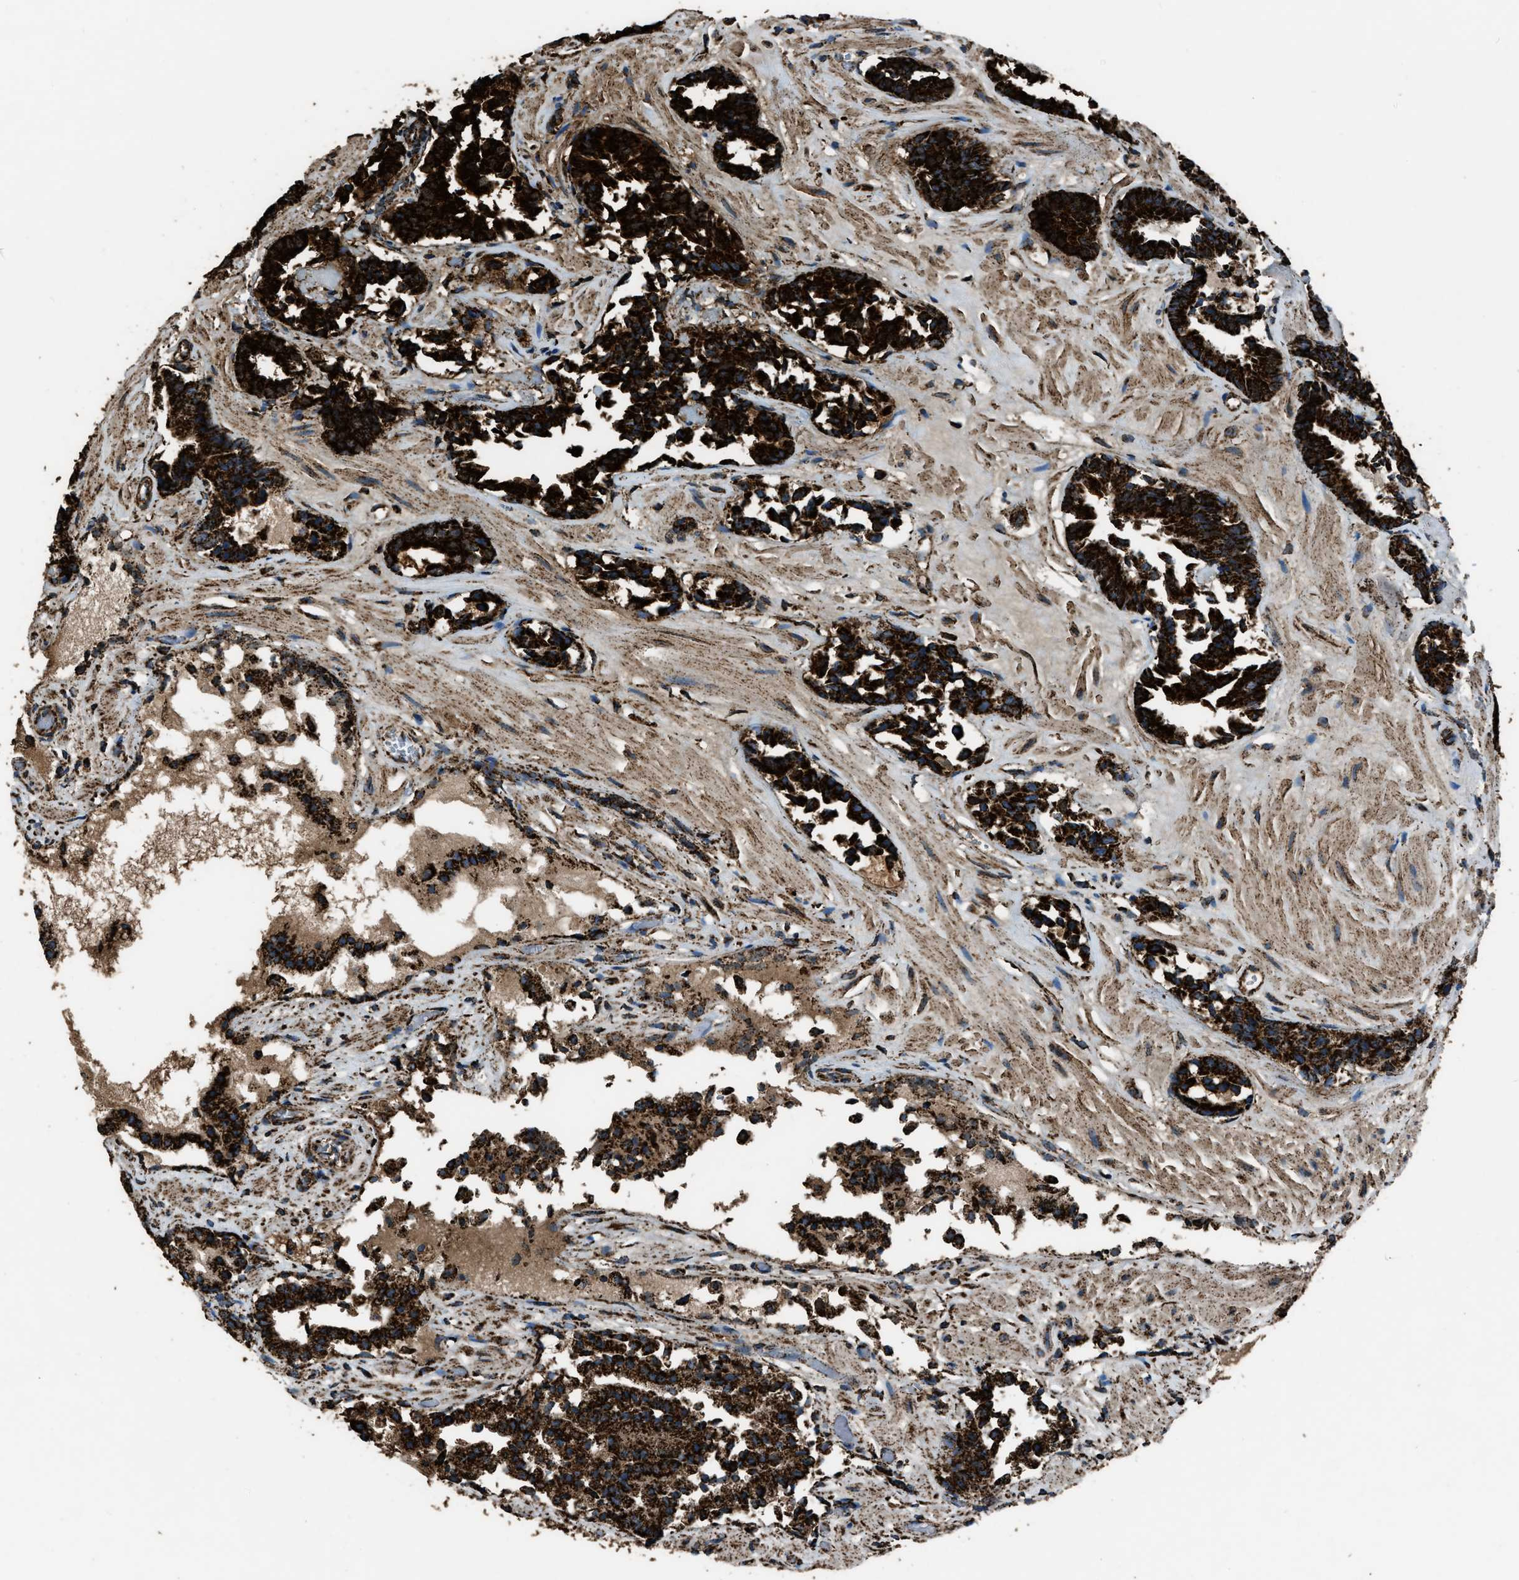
{"staining": {"intensity": "strong", "quantity": ">75%", "location": "cytoplasmic/membranous"}, "tissue": "prostate cancer", "cell_type": "Tumor cells", "image_type": "cancer", "snomed": [{"axis": "morphology", "description": "Adenocarcinoma, Low grade"}, {"axis": "topography", "description": "Prostate"}], "caption": "High-magnification brightfield microscopy of prostate low-grade adenocarcinoma stained with DAB (3,3'-diaminobenzidine) (brown) and counterstained with hematoxylin (blue). tumor cells exhibit strong cytoplasmic/membranous positivity is appreciated in about>75% of cells.", "gene": "MDH2", "patient": {"sex": "male", "age": 51}}